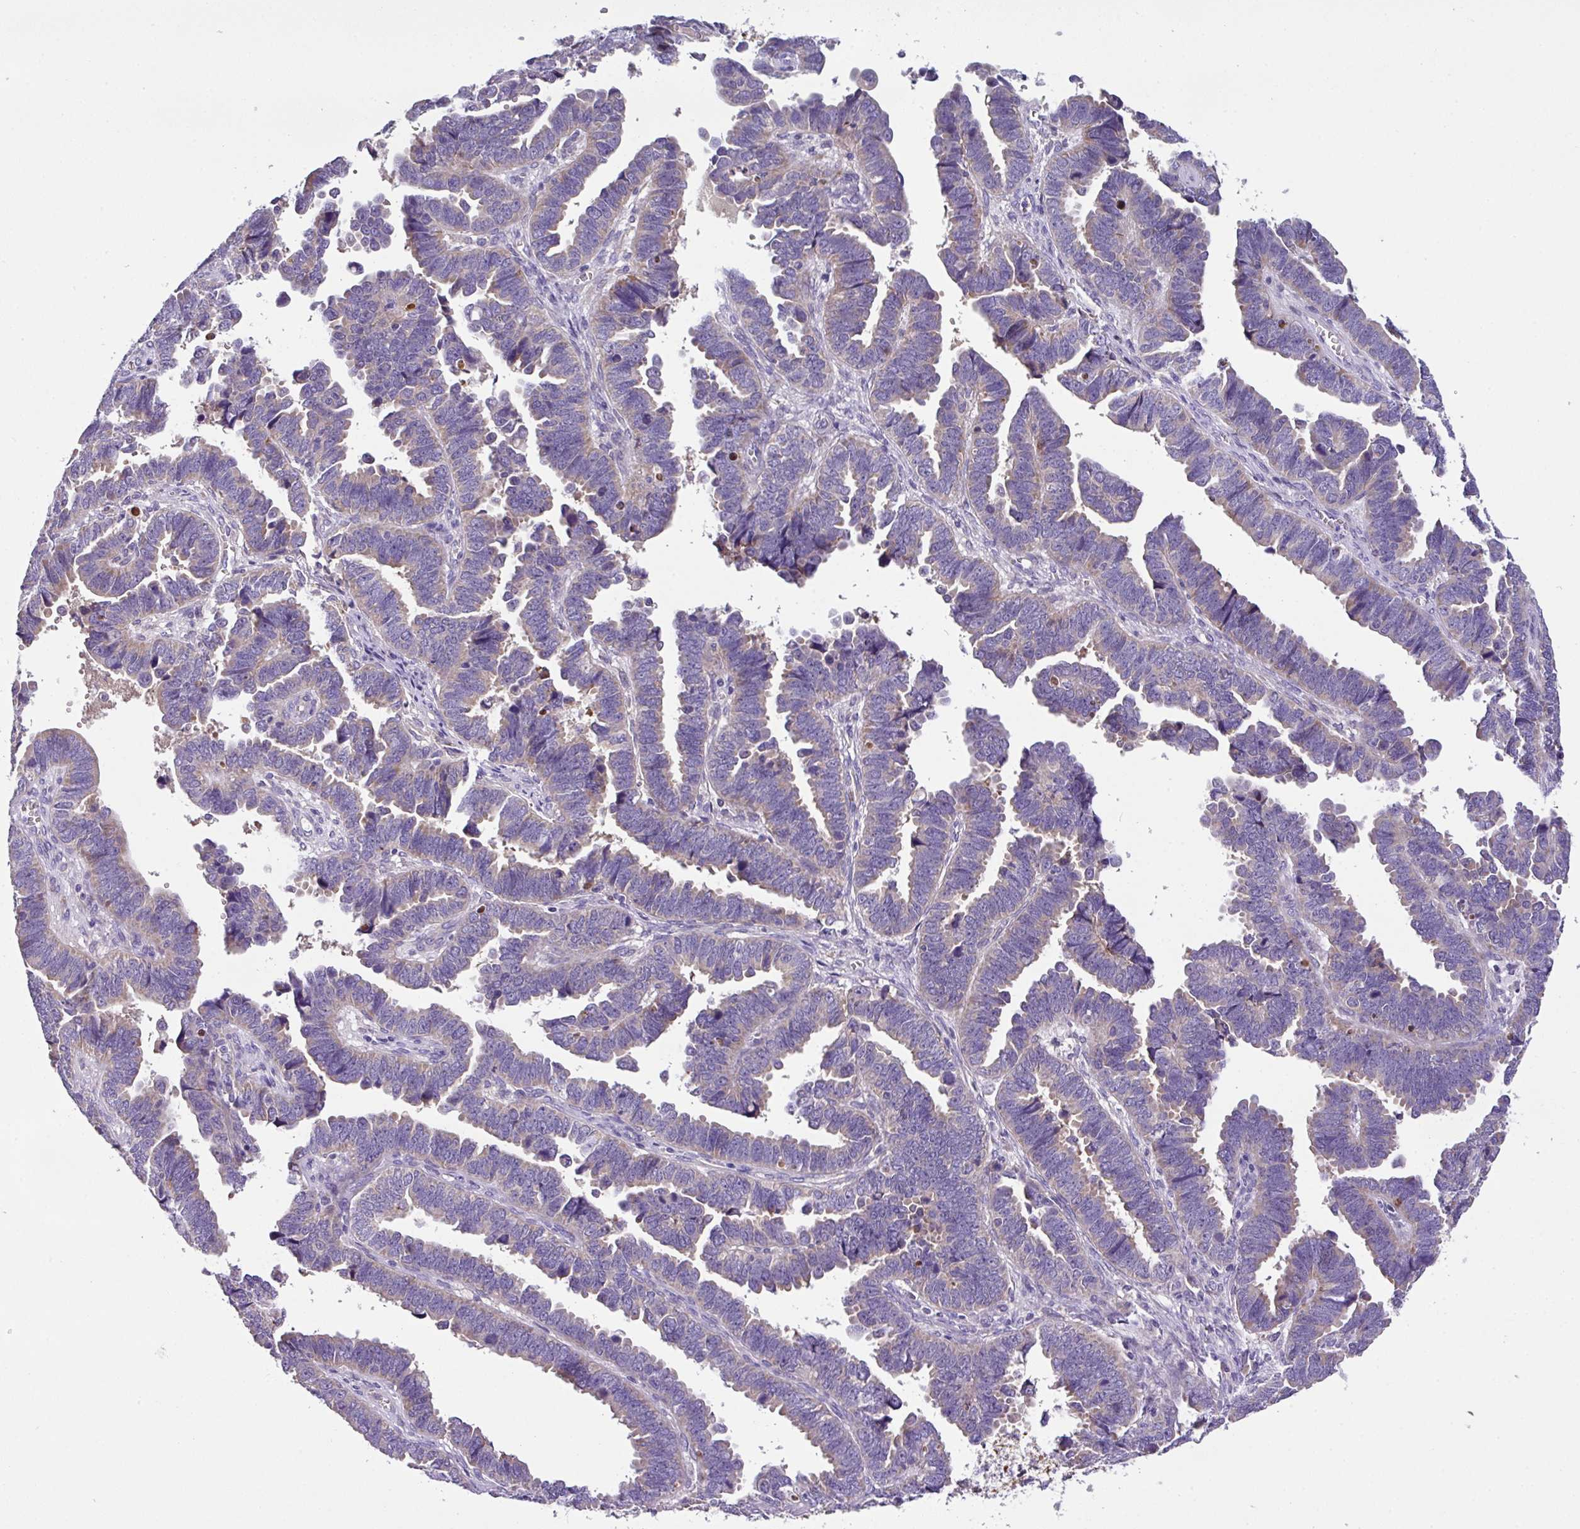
{"staining": {"intensity": "negative", "quantity": "none", "location": "none"}, "tissue": "endometrial cancer", "cell_type": "Tumor cells", "image_type": "cancer", "snomed": [{"axis": "morphology", "description": "Adenocarcinoma, NOS"}, {"axis": "topography", "description": "Endometrium"}], "caption": "A photomicrograph of endometrial cancer stained for a protein reveals no brown staining in tumor cells.", "gene": "ANXA2R", "patient": {"sex": "female", "age": 75}}